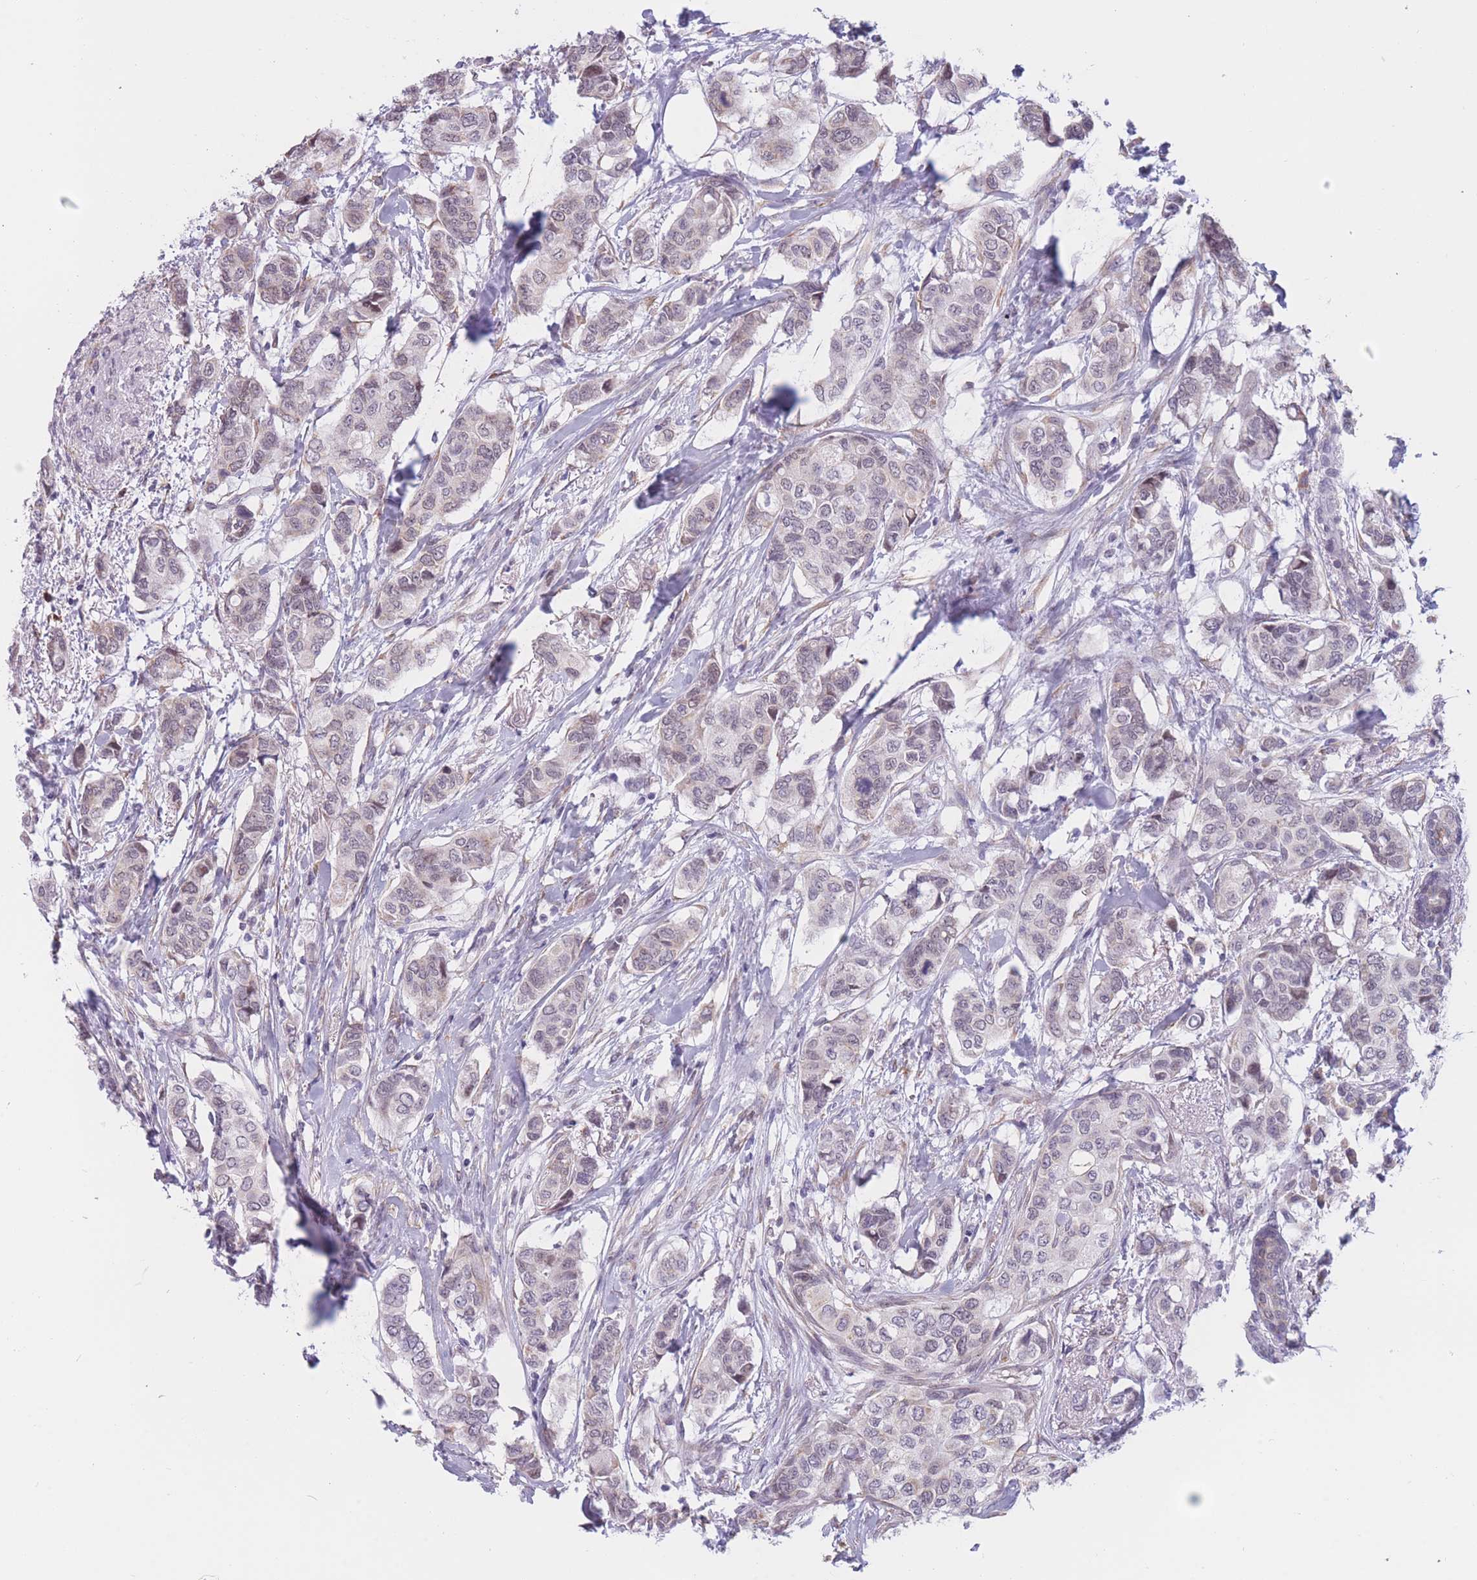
{"staining": {"intensity": "weak", "quantity": "<25%", "location": "cytoplasmic/membranous"}, "tissue": "breast cancer", "cell_type": "Tumor cells", "image_type": "cancer", "snomed": [{"axis": "morphology", "description": "Lobular carcinoma"}, {"axis": "topography", "description": "Breast"}], "caption": "DAB (3,3'-diaminobenzidine) immunohistochemical staining of lobular carcinoma (breast) exhibits no significant positivity in tumor cells.", "gene": "COL27A1", "patient": {"sex": "female", "age": 51}}